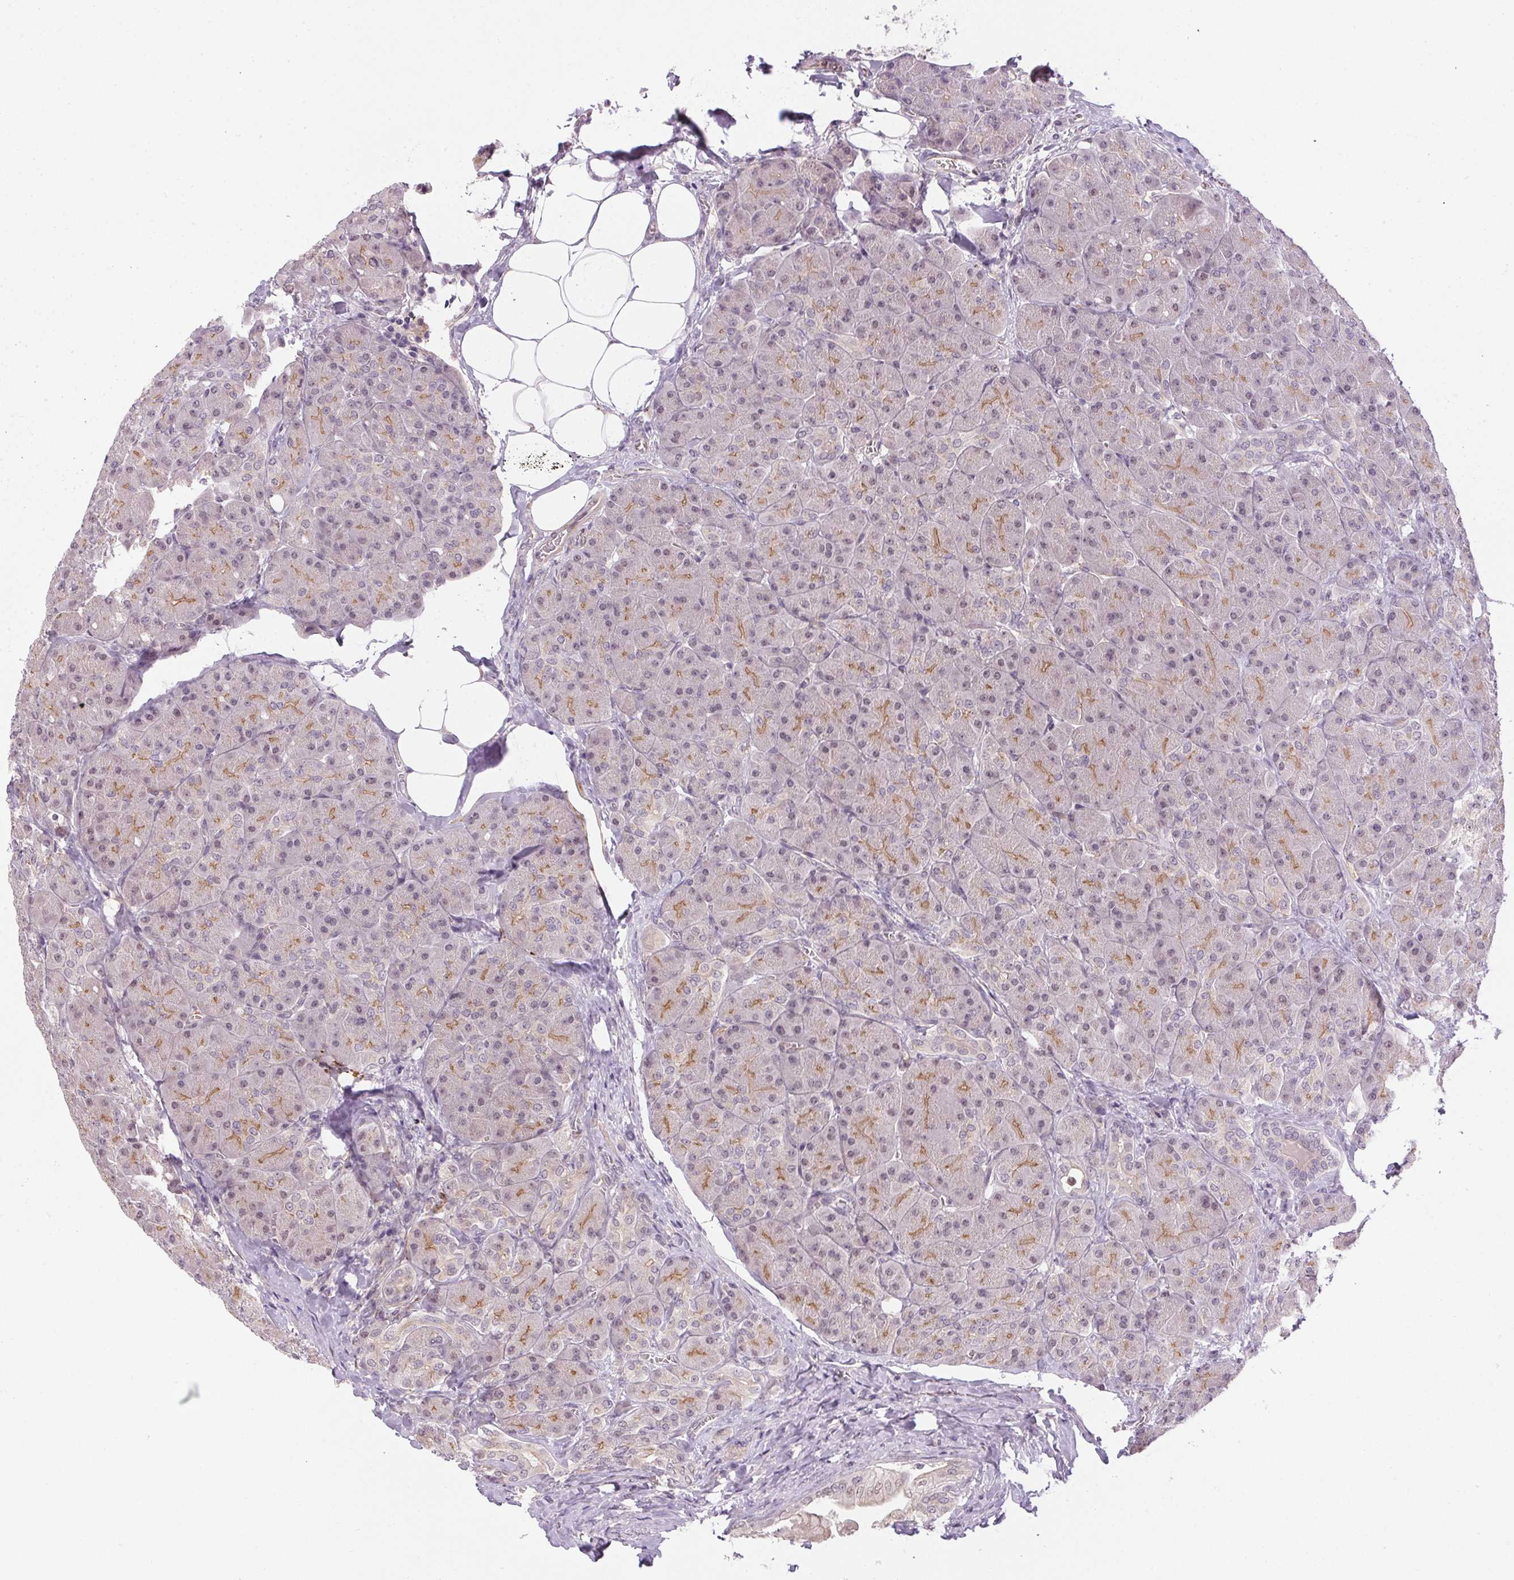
{"staining": {"intensity": "weak", "quantity": "<25%", "location": "cytoplasmic/membranous"}, "tissue": "pancreas", "cell_type": "Exocrine glandular cells", "image_type": "normal", "snomed": [{"axis": "morphology", "description": "Normal tissue, NOS"}, {"axis": "topography", "description": "Pancreas"}], "caption": "DAB immunohistochemical staining of unremarkable pancreas exhibits no significant expression in exocrine glandular cells.", "gene": "CFAP92", "patient": {"sex": "male", "age": 55}}